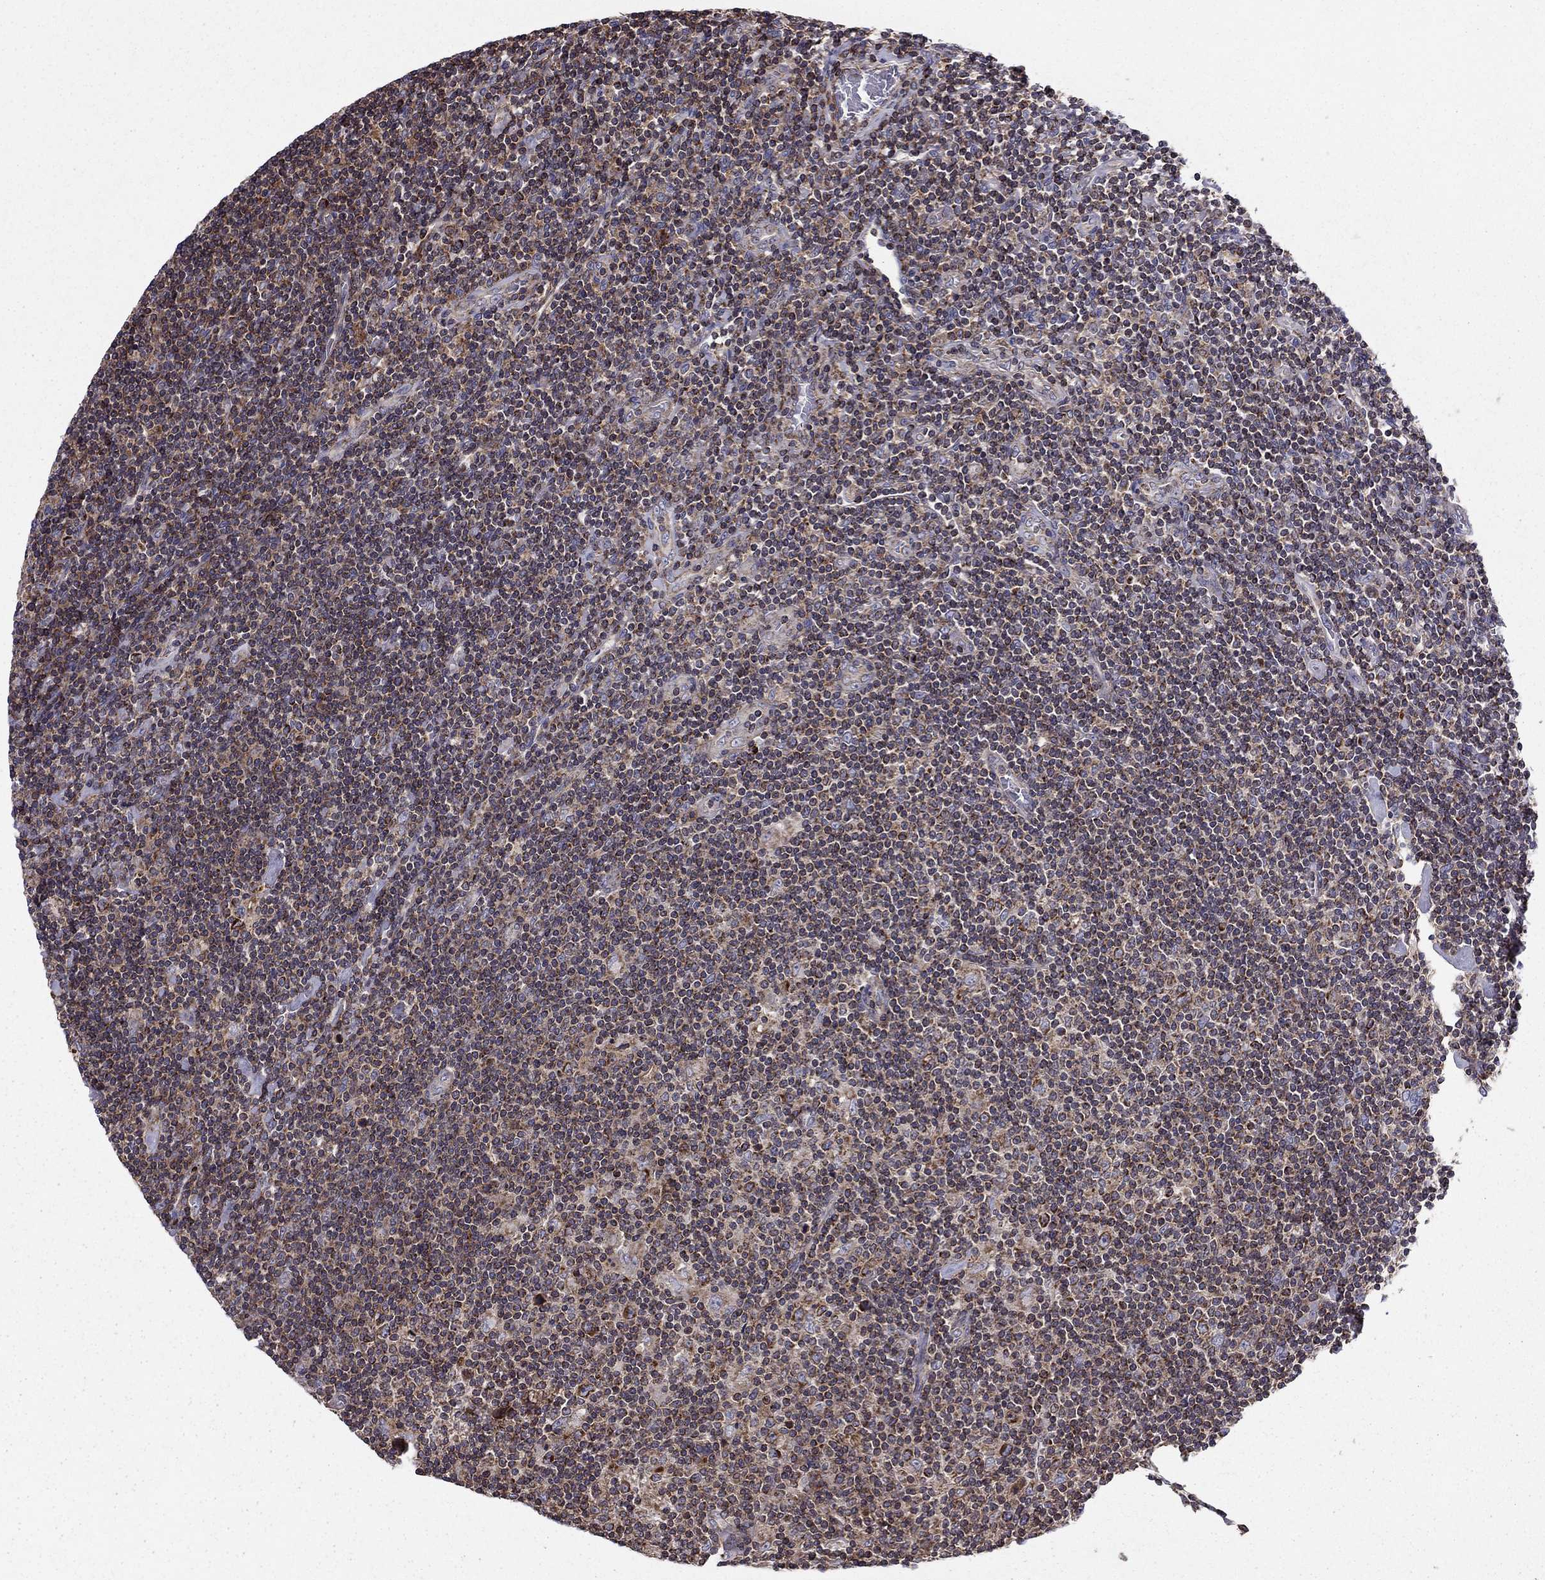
{"staining": {"intensity": "strong", "quantity": "25%-75%", "location": "cytoplasmic/membranous"}, "tissue": "lymphoma", "cell_type": "Tumor cells", "image_type": "cancer", "snomed": [{"axis": "morphology", "description": "Hodgkin's disease, NOS"}, {"axis": "topography", "description": "Lymph node"}], "caption": "A high amount of strong cytoplasmic/membranous positivity is identified in about 25%-75% of tumor cells in Hodgkin's disease tissue.", "gene": "ALG6", "patient": {"sex": "male", "age": 40}}